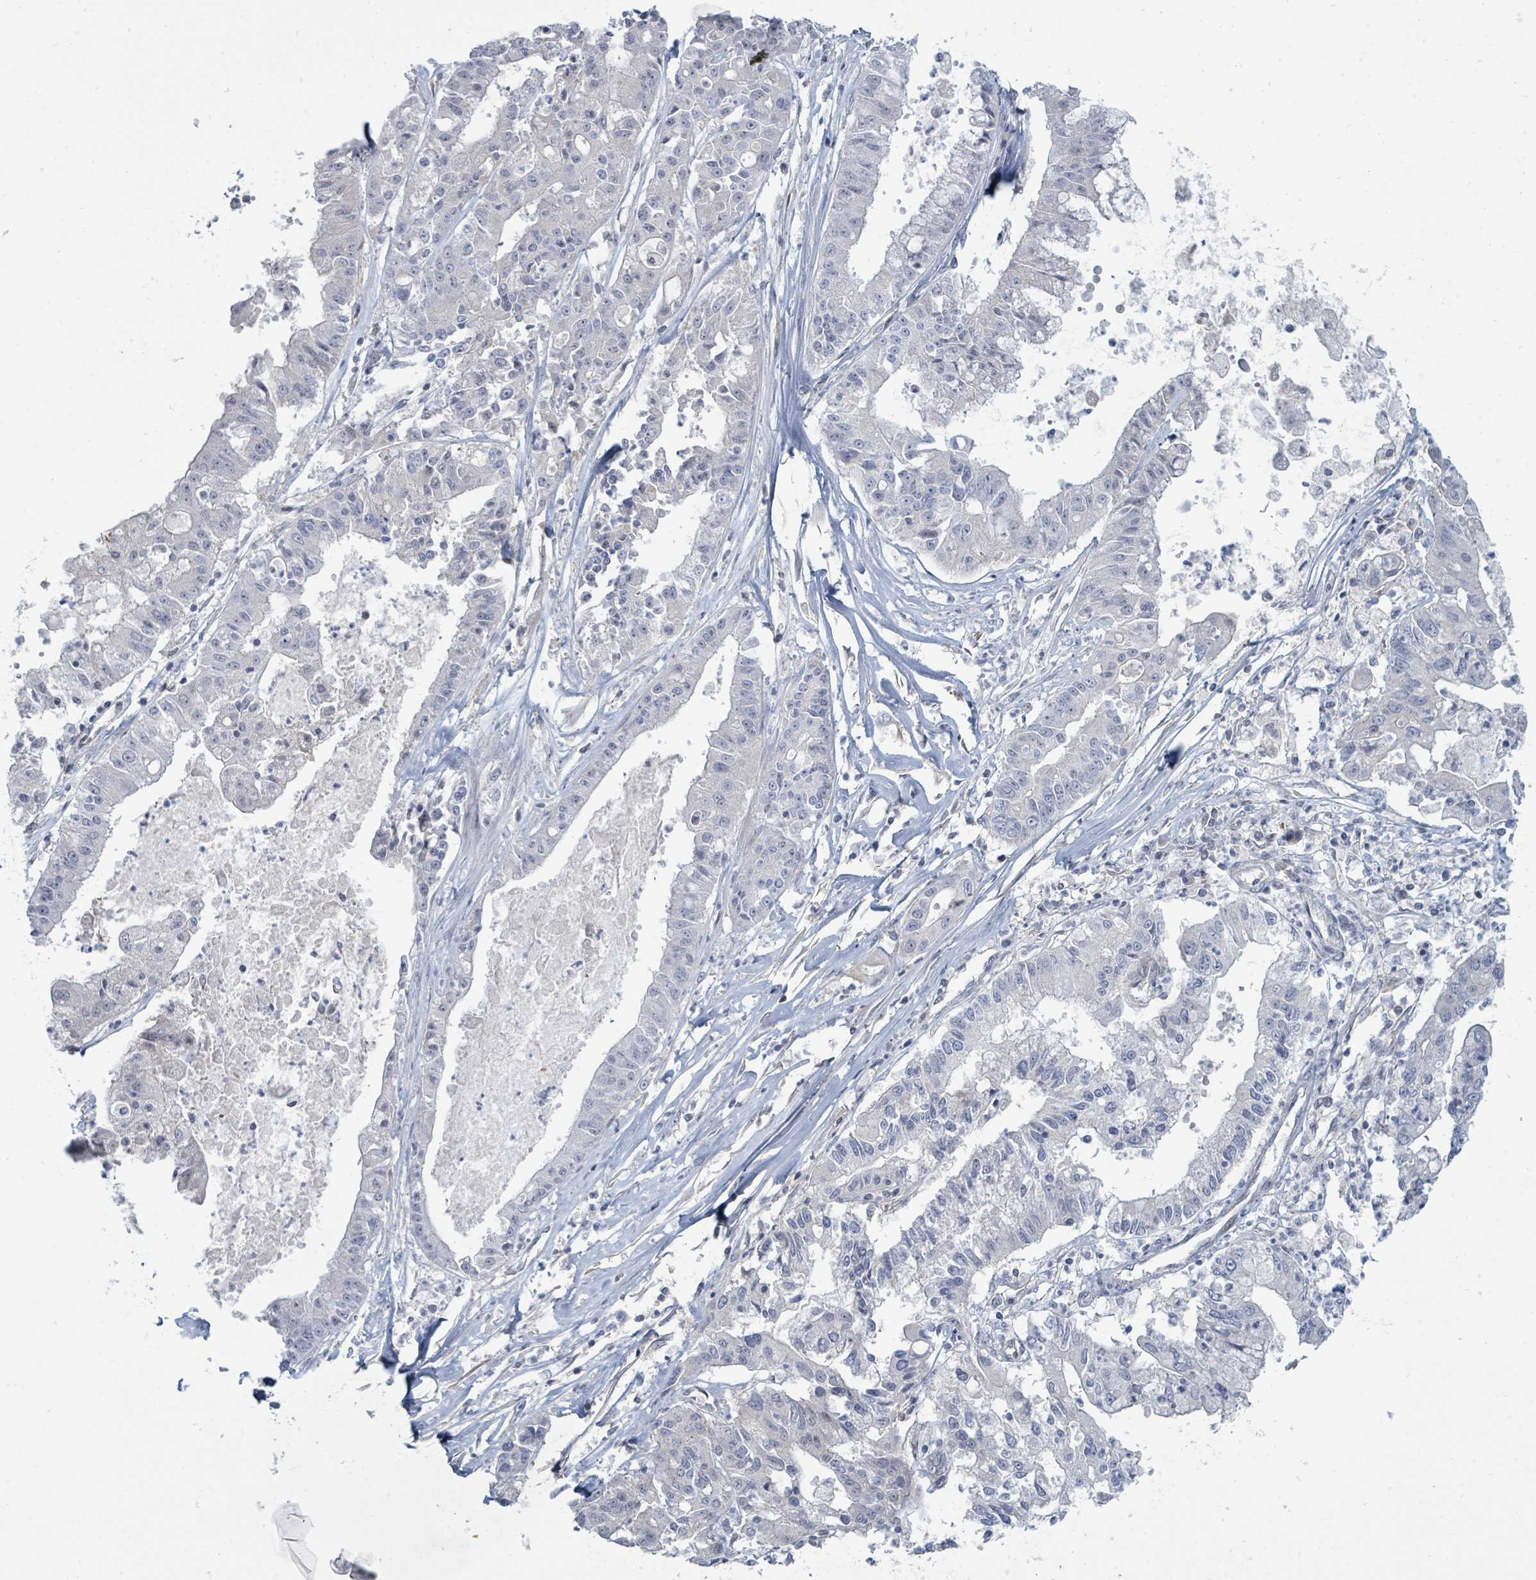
{"staining": {"intensity": "negative", "quantity": "none", "location": "none"}, "tissue": "ovarian cancer", "cell_type": "Tumor cells", "image_type": "cancer", "snomed": [{"axis": "morphology", "description": "Cystadenocarcinoma, mucinous, NOS"}, {"axis": "topography", "description": "Ovary"}], "caption": "The histopathology image exhibits no significant expression in tumor cells of ovarian mucinous cystadenocarcinoma. (Stains: DAB immunohistochemistry with hematoxylin counter stain, Microscopy: brightfield microscopy at high magnification).", "gene": "SLC25A45", "patient": {"sex": "female", "age": 70}}